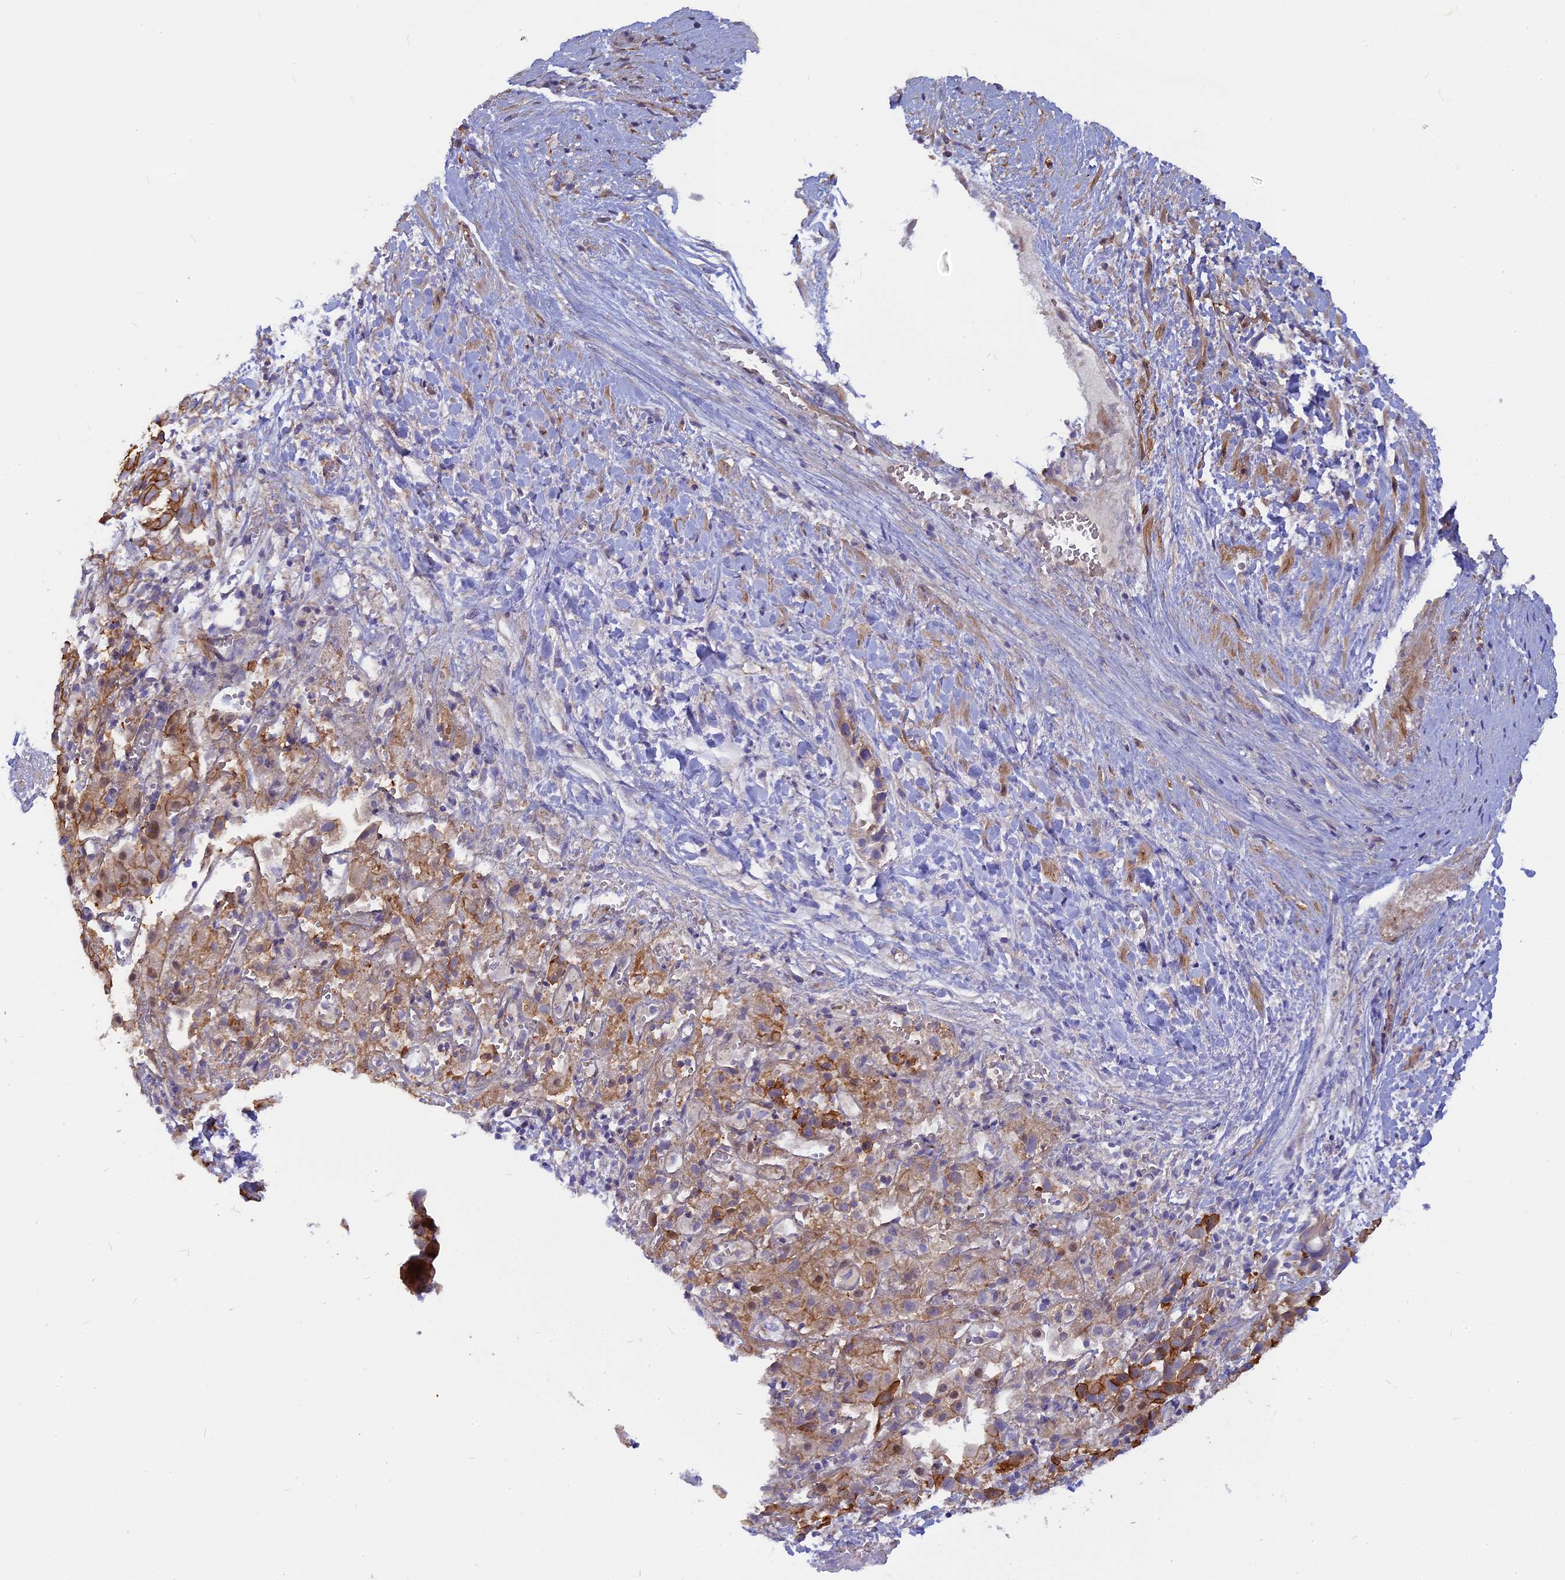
{"staining": {"intensity": "moderate", "quantity": ">75%", "location": "cytoplasmic/membranous"}, "tissue": "liver cancer", "cell_type": "Tumor cells", "image_type": "cancer", "snomed": [{"axis": "morphology", "description": "Cholangiocarcinoma"}, {"axis": "topography", "description": "Liver"}], "caption": "Protein expression by immunohistochemistry (IHC) displays moderate cytoplasmic/membranous positivity in approximately >75% of tumor cells in liver cancer (cholangiocarcinoma).", "gene": "CNBD2", "patient": {"sex": "female", "age": 52}}